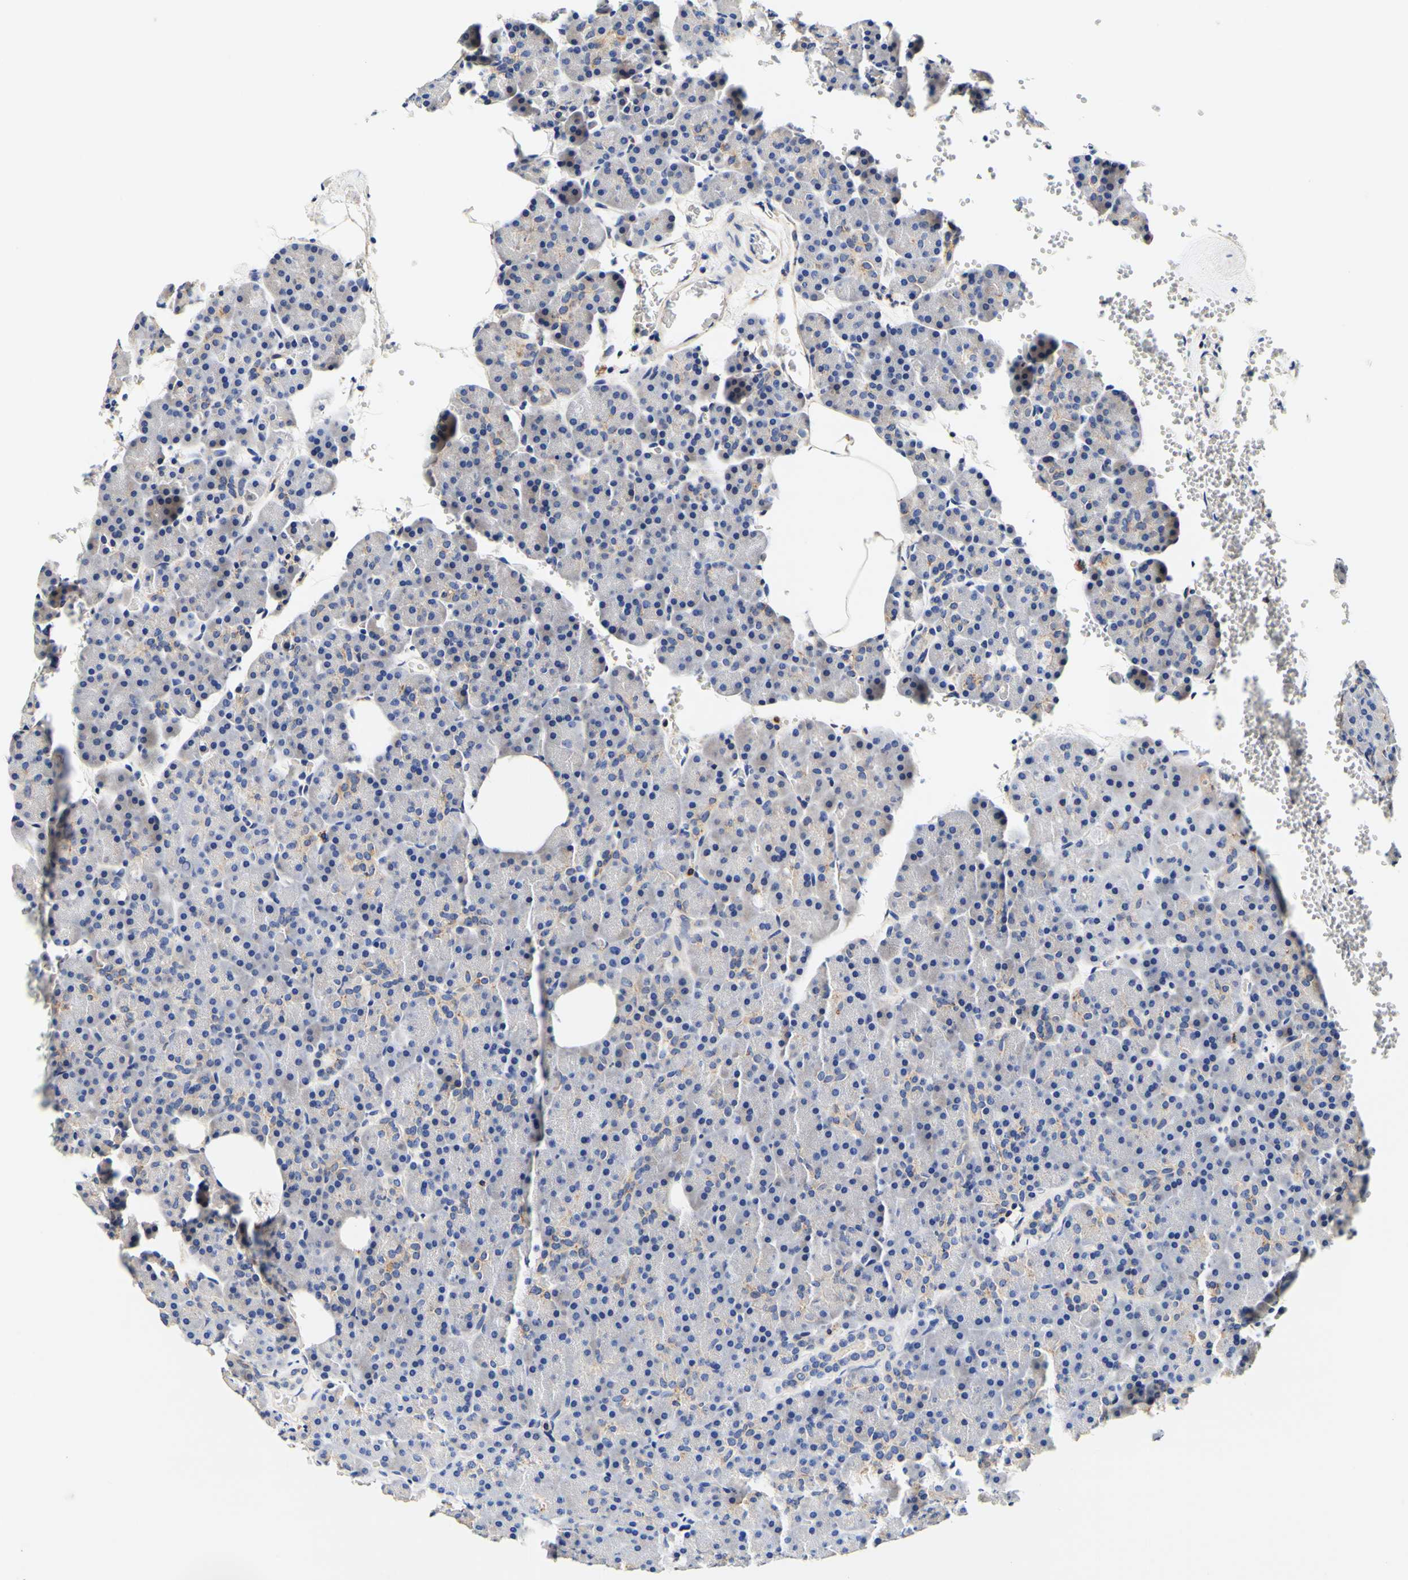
{"staining": {"intensity": "weak", "quantity": "25%-75%", "location": "cytoplasmic/membranous"}, "tissue": "pancreas", "cell_type": "Exocrine glandular cells", "image_type": "normal", "snomed": [{"axis": "morphology", "description": "Normal tissue, NOS"}, {"axis": "topography", "description": "Pancreas"}], "caption": "Protein expression analysis of benign pancreas reveals weak cytoplasmic/membranous staining in approximately 25%-75% of exocrine glandular cells.", "gene": "CAMK4", "patient": {"sex": "female", "age": 35}}